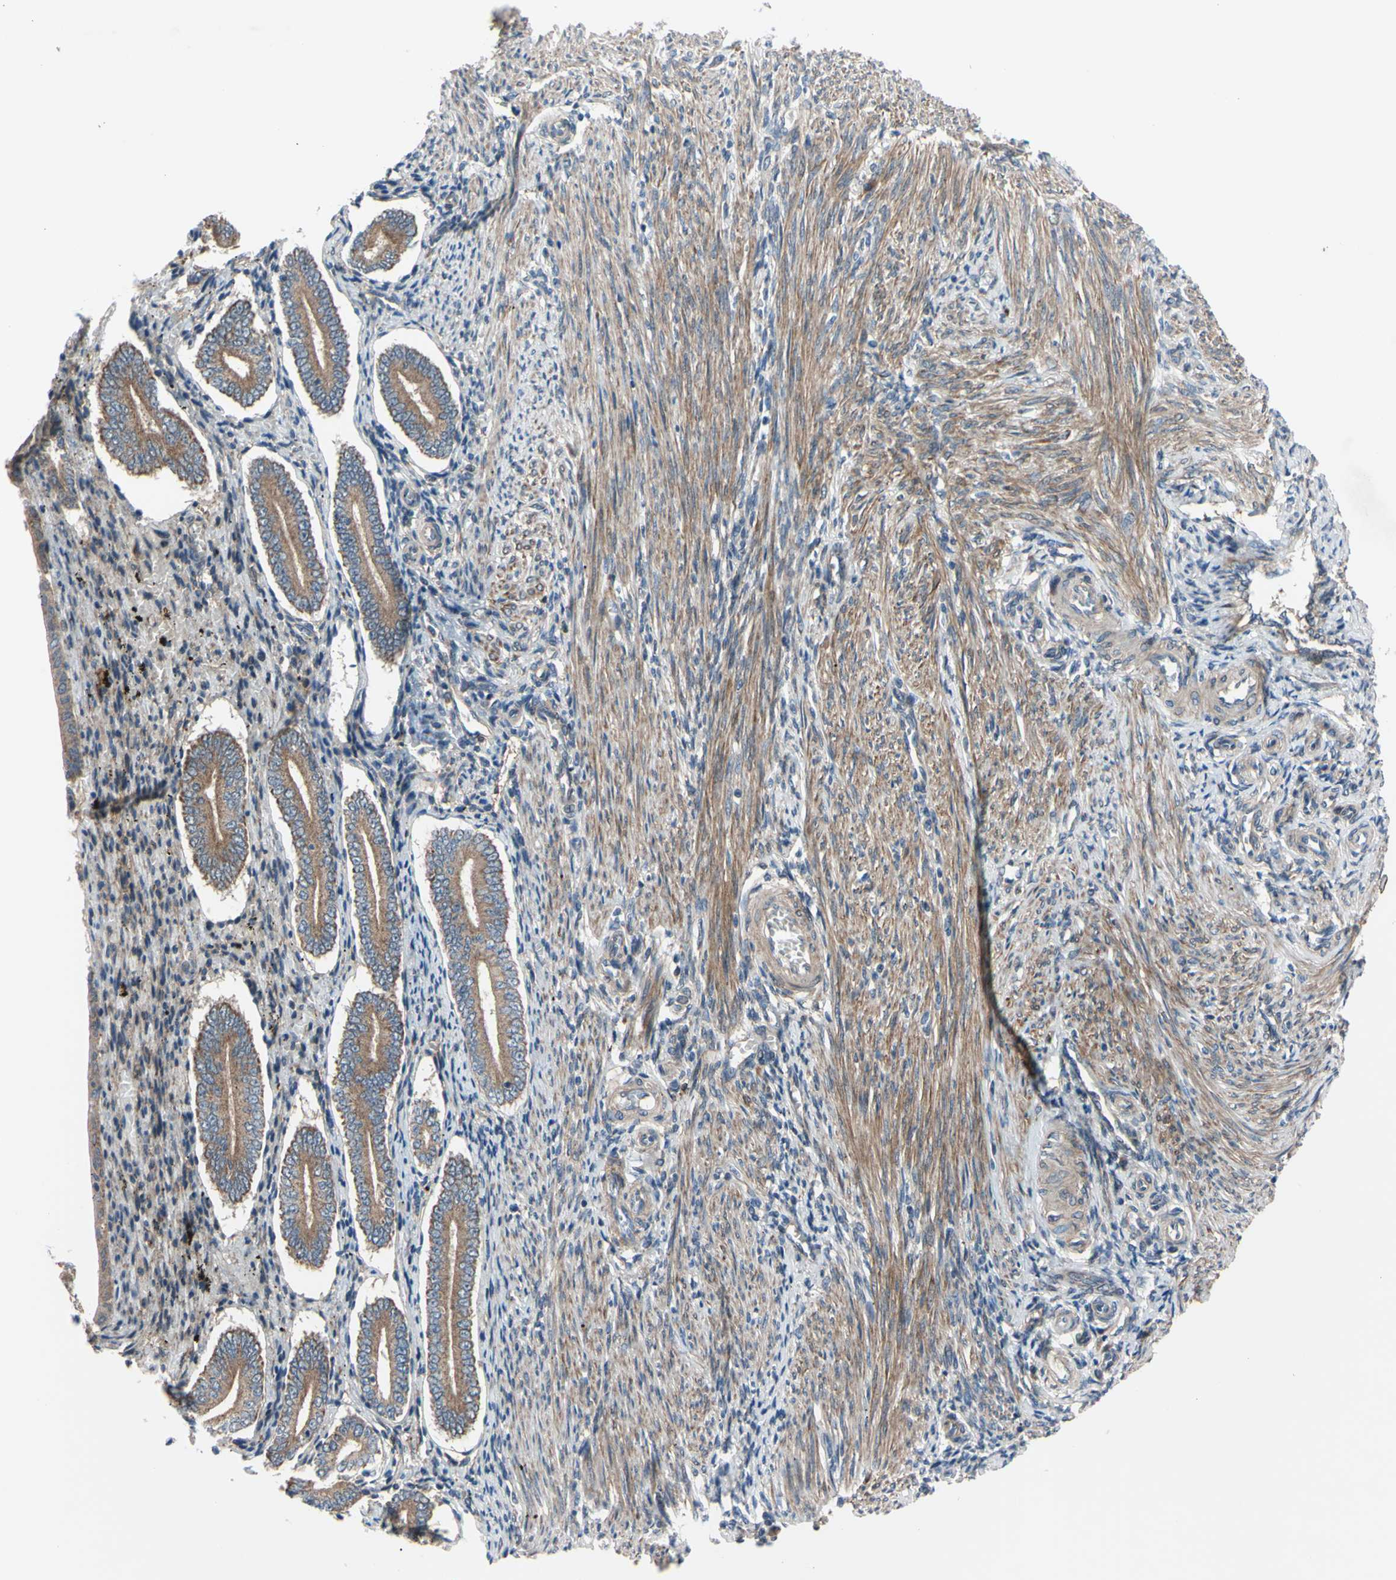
{"staining": {"intensity": "moderate", "quantity": "25%-75%", "location": "cytoplasmic/membranous"}, "tissue": "endometrium", "cell_type": "Cells in endometrial stroma", "image_type": "normal", "snomed": [{"axis": "morphology", "description": "Normal tissue, NOS"}, {"axis": "topography", "description": "Endometrium"}], "caption": "Immunohistochemistry (IHC) histopathology image of benign endometrium: endometrium stained using IHC reveals medium levels of moderate protein expression localized specifically in the cytoplasmic/membranous of cells in endometrial stroma, appearing as a cytoplasmic/membranous brown color.", "gene": "SVIL", "patient": {"sex": "female", "age": 42}}